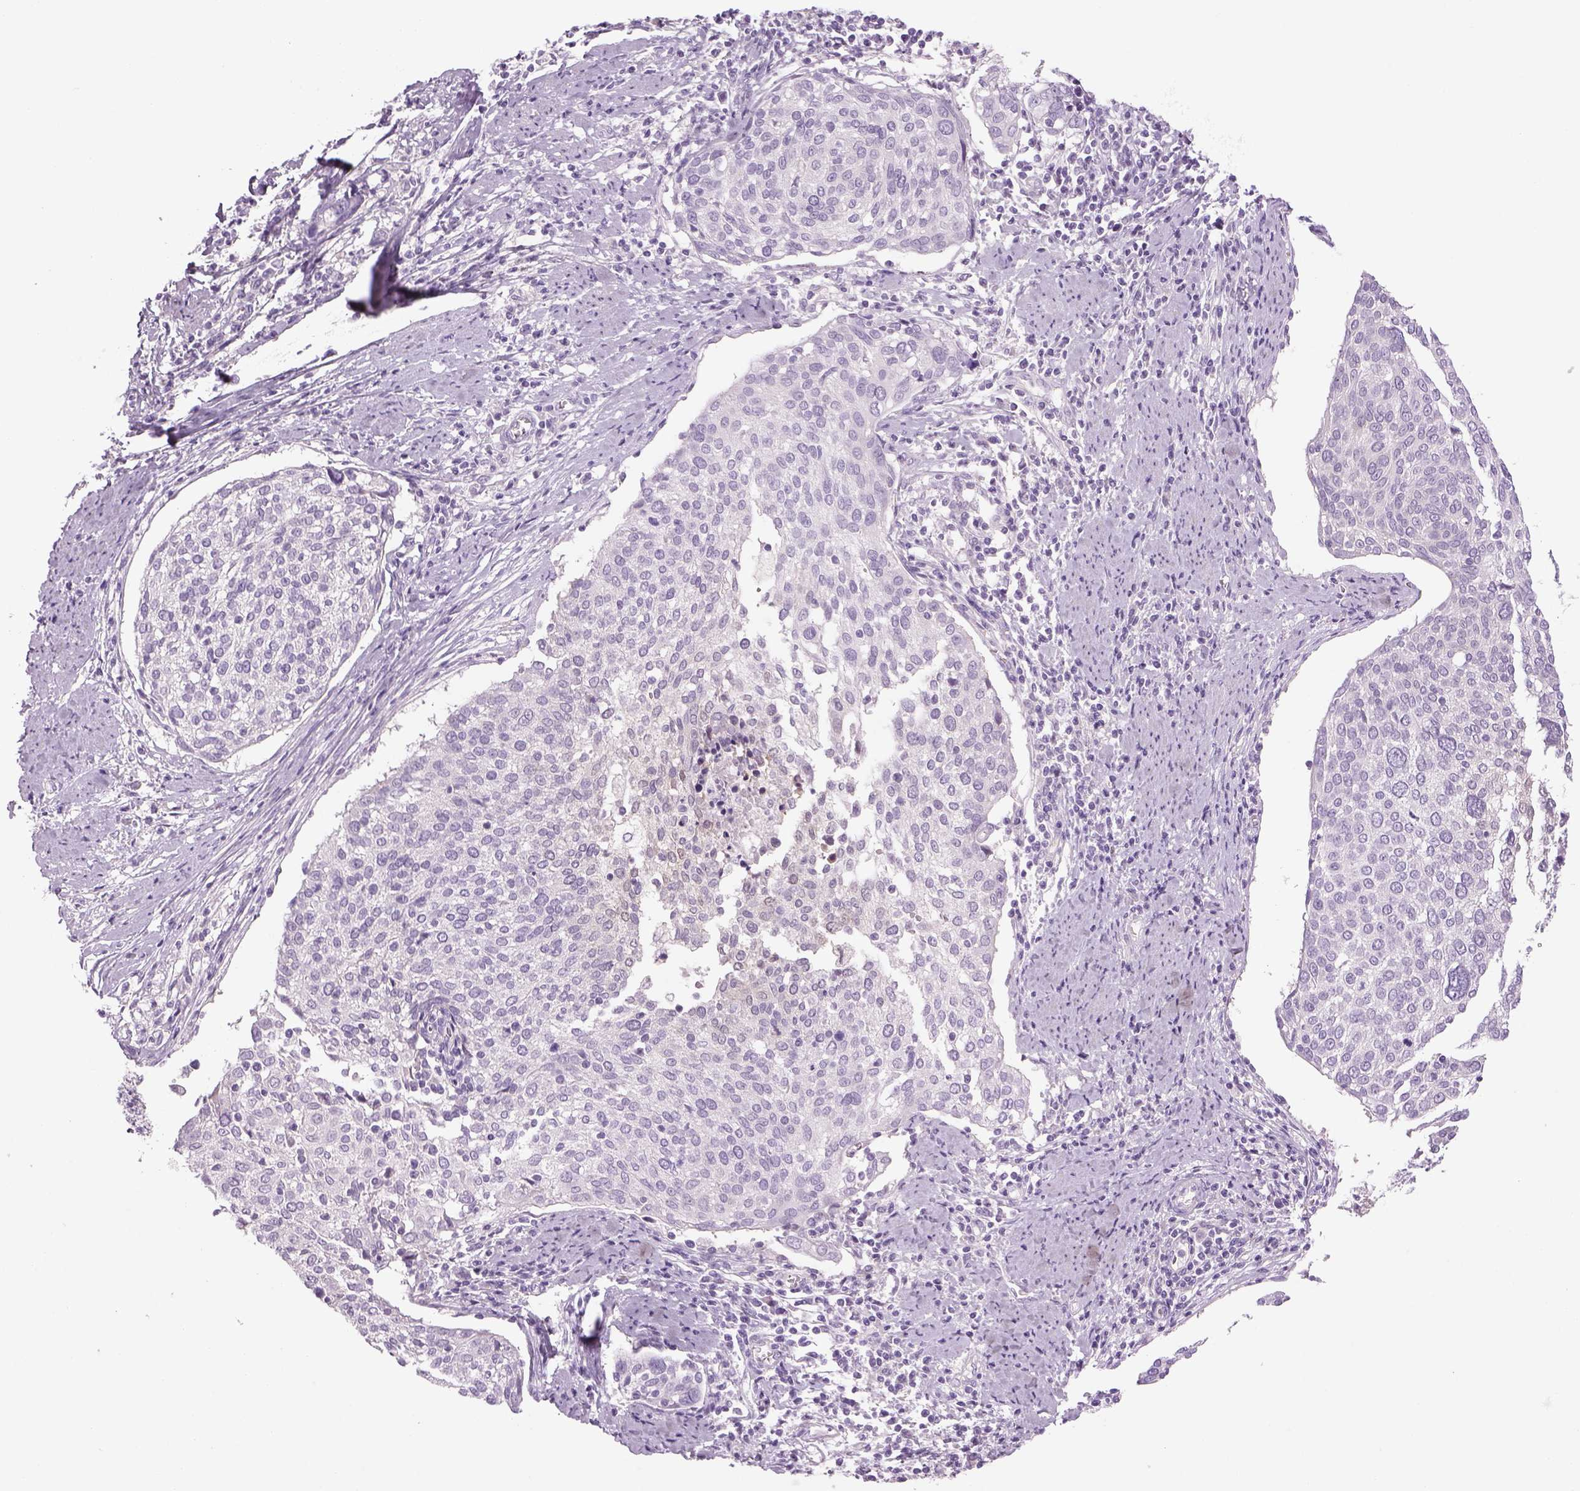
{"staining": {"intensity": "negative", "quantity": "none", "location": "none"}, "tissue": "cervical cancer", "cell_type": "Tumor cells", "image_type": "cancer", "snomed": [{"axis": "morphology", "description": "Squamous cell carcinoma, NOS"}, {"axis": "topography", "description": "Cervix"}], "caption": "DAB immunohistochemical staining of squamous cell carcinoma (cervical) exhibits no significant expression in tumor cells.", "gene": "MDH1B", "patient": {"sex": "female", "age": 39}}